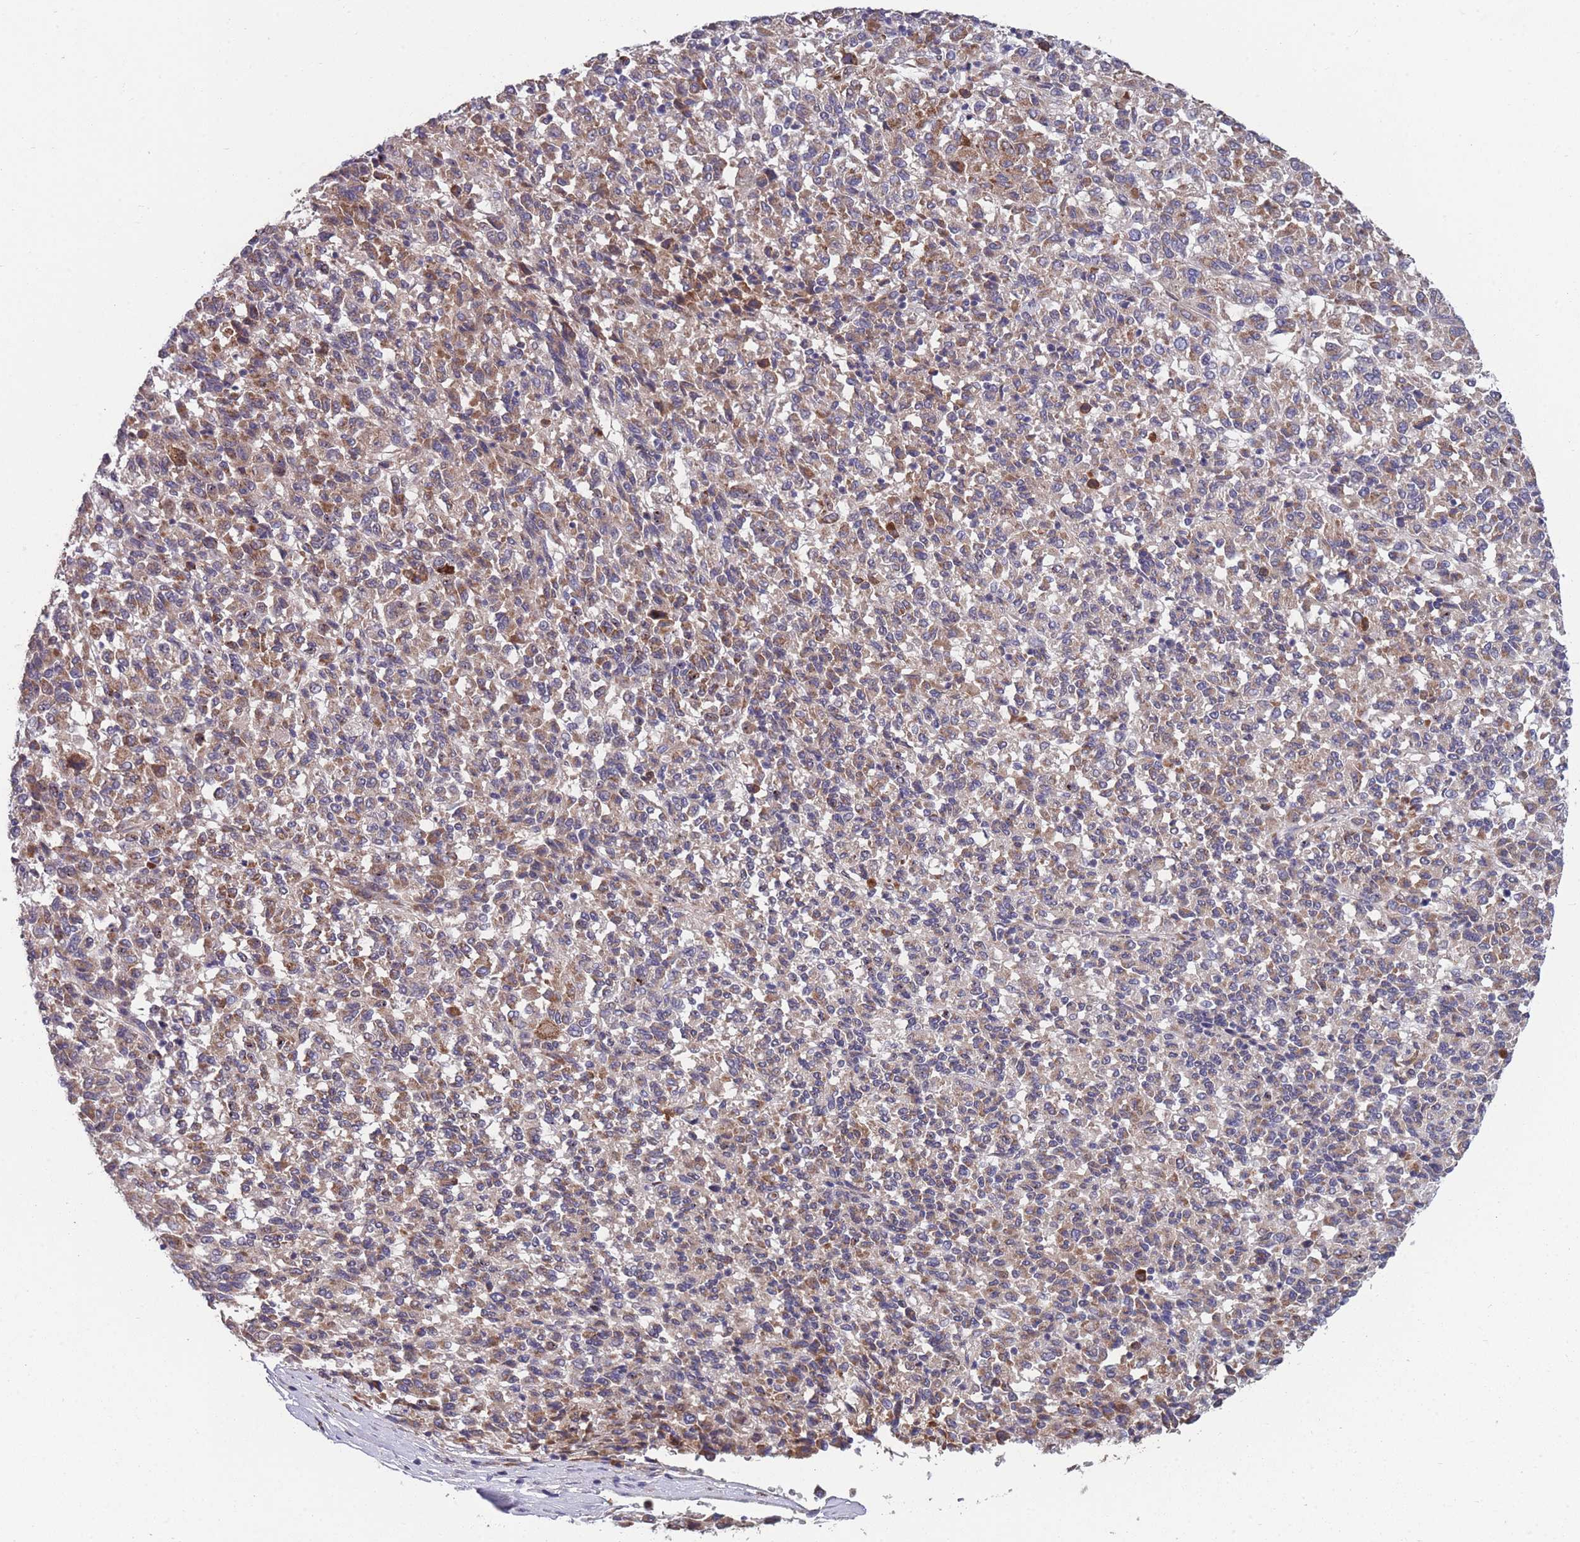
{"staining": {"intensity": "moderate", "quantity": ">75%", "location": "cytoplasmic/membranous"}, "tissue": "melanoma", "cell_type": "Tumor cells", "image_type": "cancer", "snomed": [{"axis": "morphology", "description": "Malignant melanoma, Metastatic site"}, {"axis": "topography", "description": "Lung"}], "caption": "This image displays malignant melanoma (metastatic site) stained with immunohistochemistry (IHC) to label a protein in brown. The cytoplasmic/membranous of tumor cells show moderate positivity for the protein. Nuclei are counter-stained blue.", "gene": "STIM2", "patient": {"sex": "male", "age": 64}}